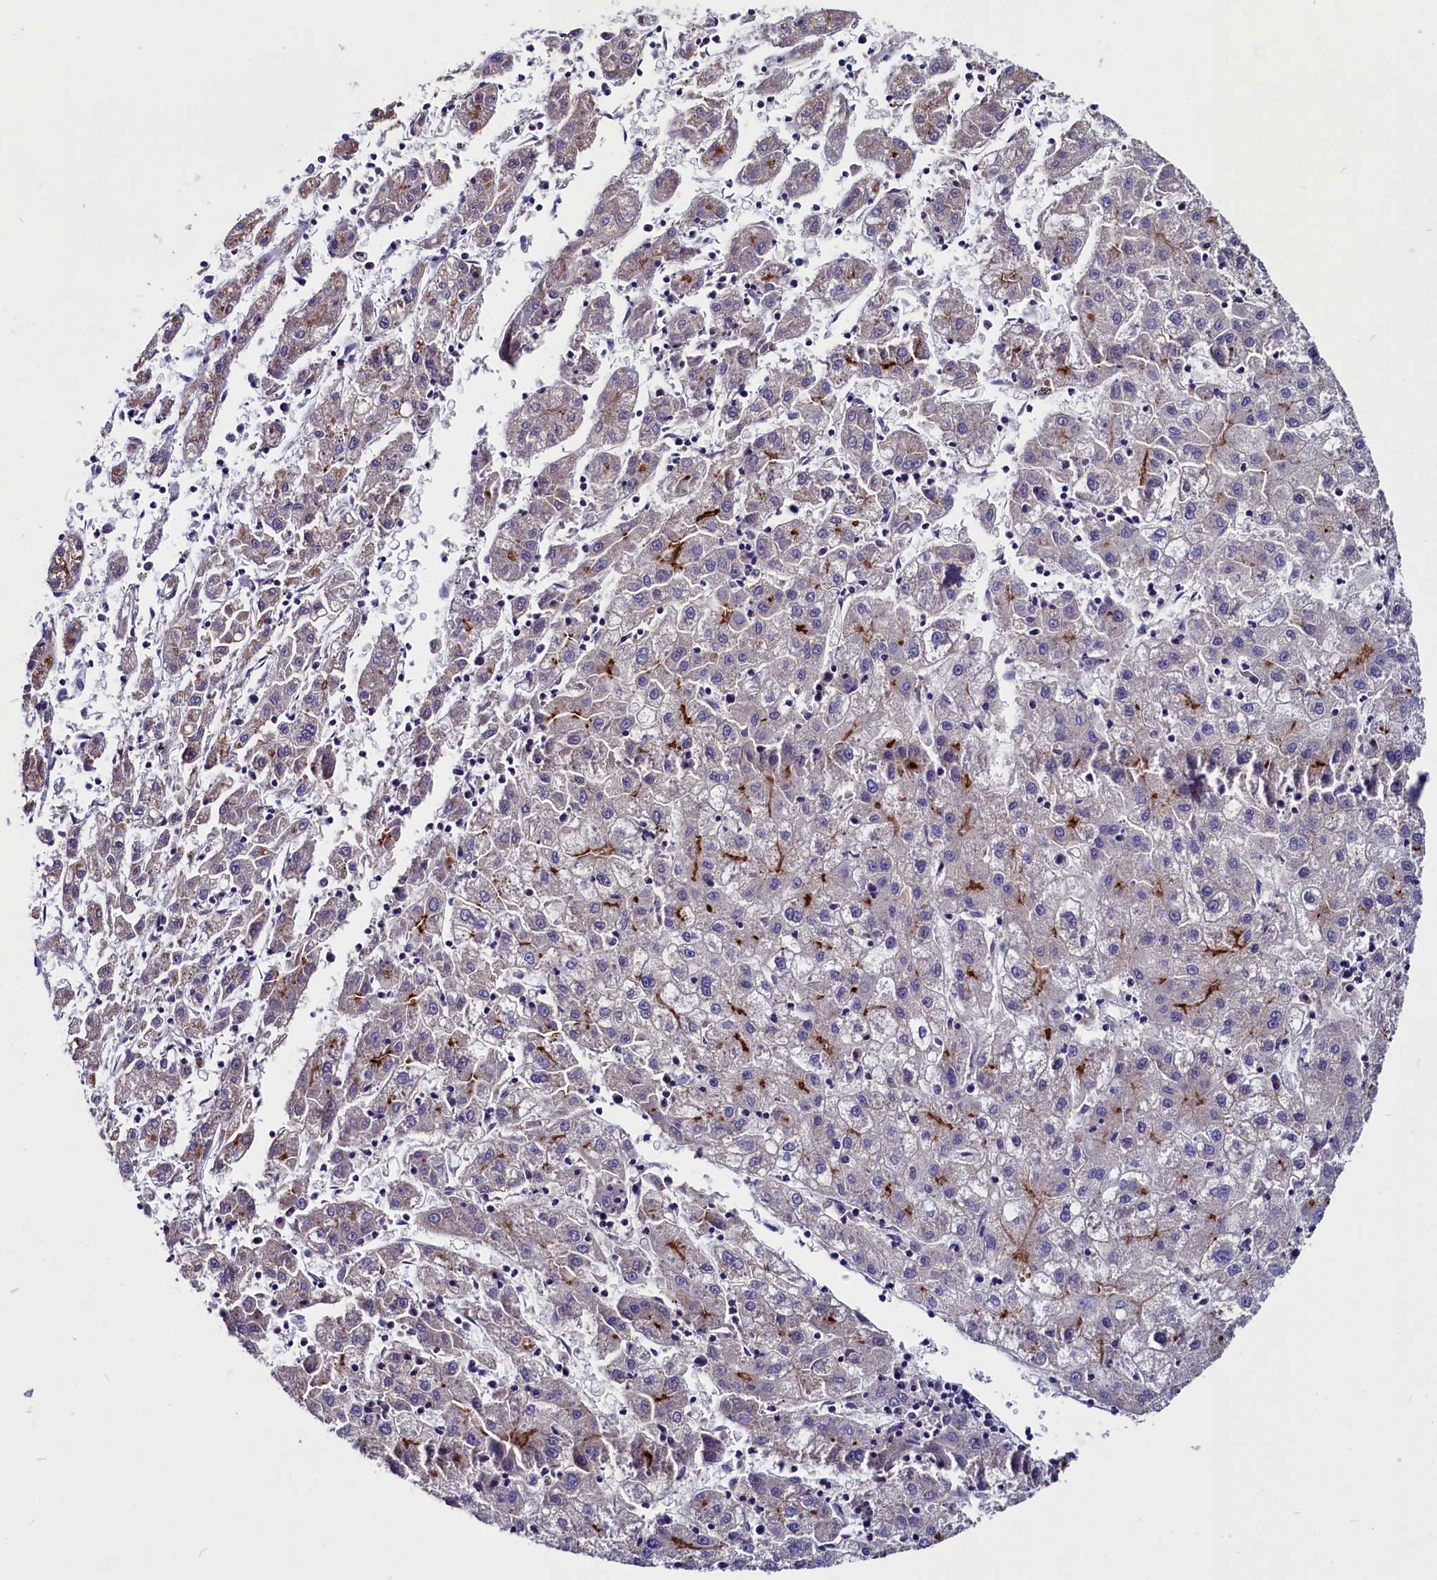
{"staining": {"intensity": "strong", "quantity": "<25%", "location": "cytoplasmic/membranous"}, "tissue": "liver cancer", "cell_type": "Tumor cells", "image_type": "cancer", "snomed": [{"axis": "morphology", "description": "Carcinoma, Hepatocellular, NOS"}, {"axis": "topography", "description": "Liver"}], "caption": "Immunohistochemistry (IHC) staining of liver cancer, which reveals medium levels of strong cytoplasmic/membranous staining in about <25% of tumor cells indicating strong cytoplasmic/membranous protein staining. The staining was performed using DAB (brown) for protein detection and nuclei were counterstained in hematoxylin (blue).", "gene": "CCBE1", "patient": {"sex": "male", "age": 72}}